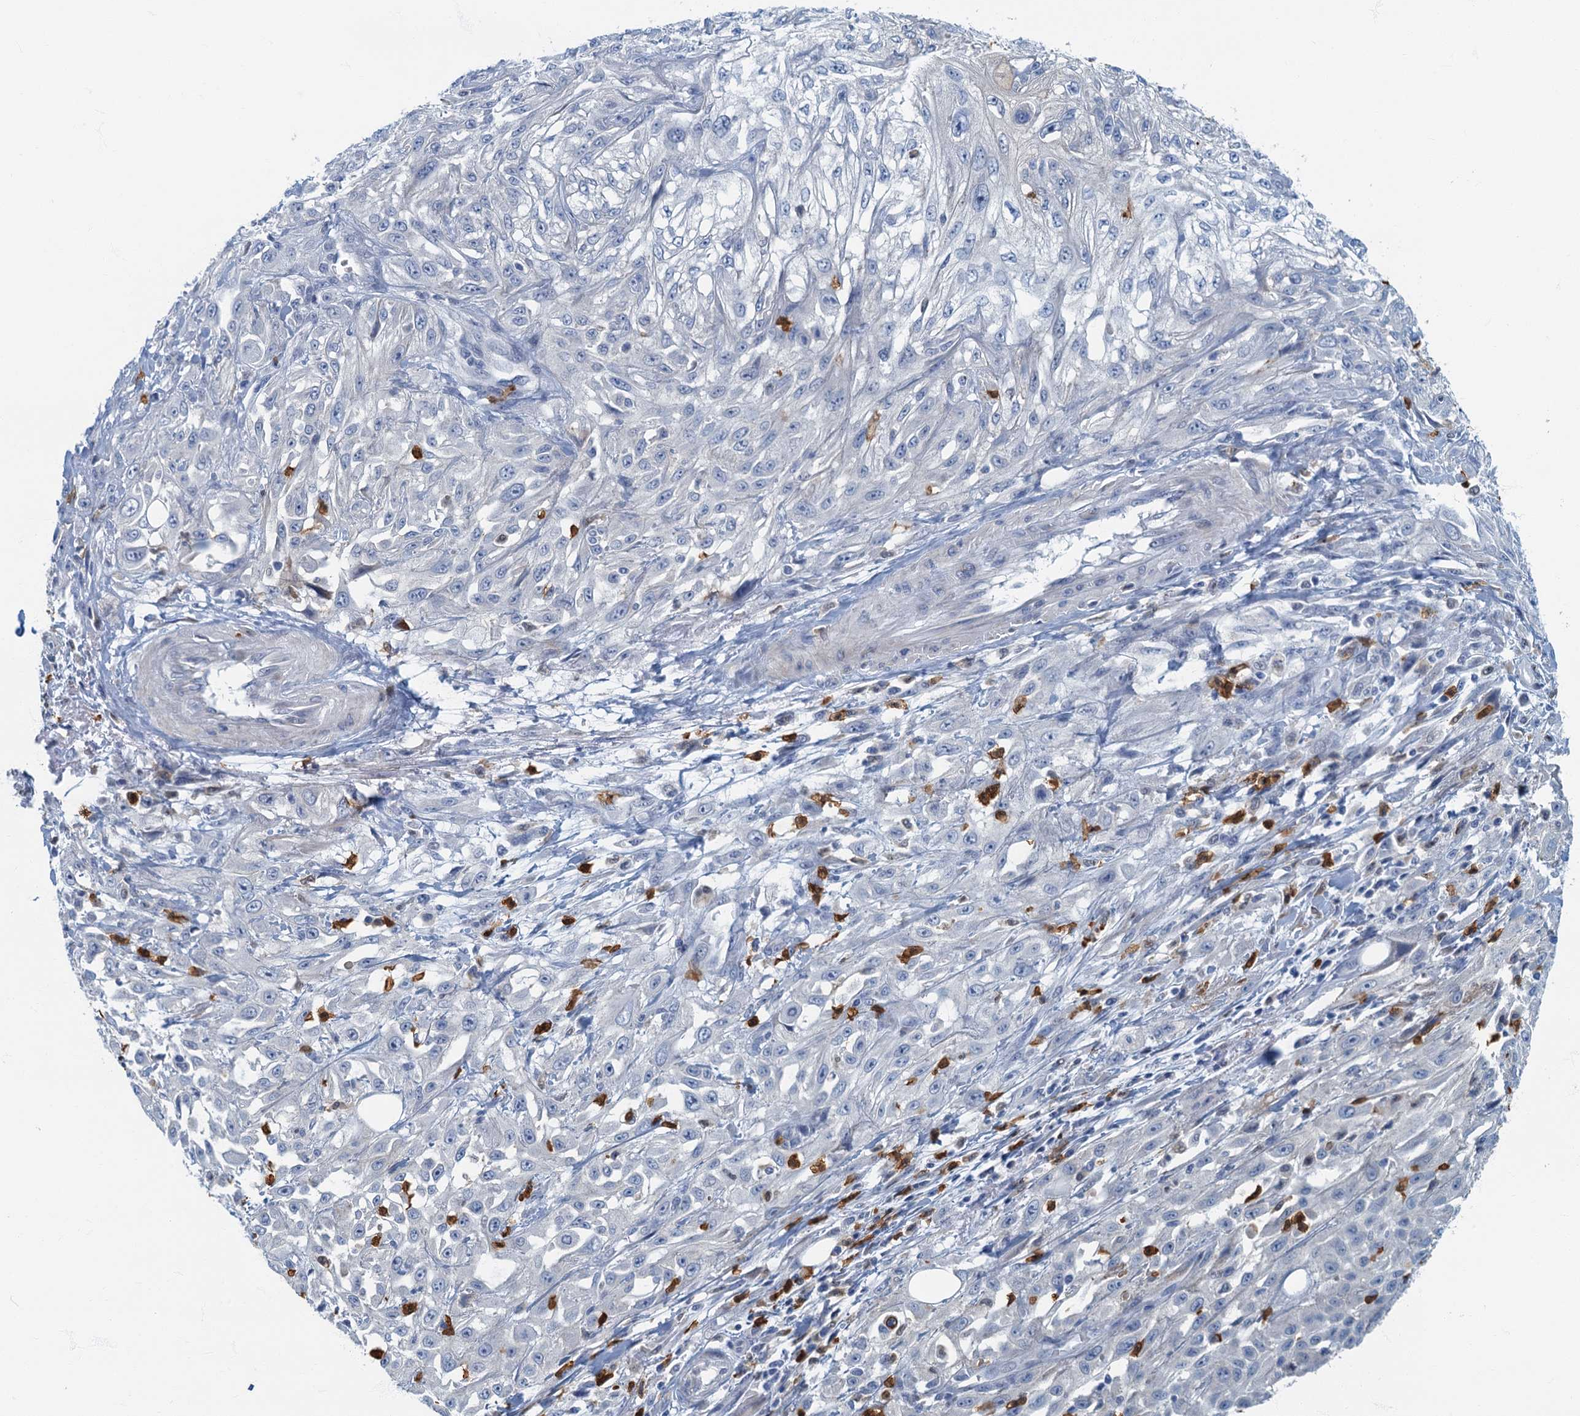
{"staining": {"intensity": "negative", "quantity": "none", "location": "none"}, "tissue": "skin cancer", "cell_type": "Tumor cells", "image_type": "cancer", "snomed": [{"axis": "morphology", "description": "Squamous cell carcinoma, NOS"}, {"axis": "morphology", "description": "Squamous cell carcinoma, metastatic, NOS"}, {"axis": "topography", "description": "Skin"}, {"axis": "topography", "description": "Lymph node"}], "caption": "This image is of squamous cell carcinoma (skin) stained with IHC to label a protein in brown with the nuclei are counter-stained blue. There is no positivity in tumor cells.", "gene": "ANKDD1A", "patient": {"sex": "male", "age": 75}}